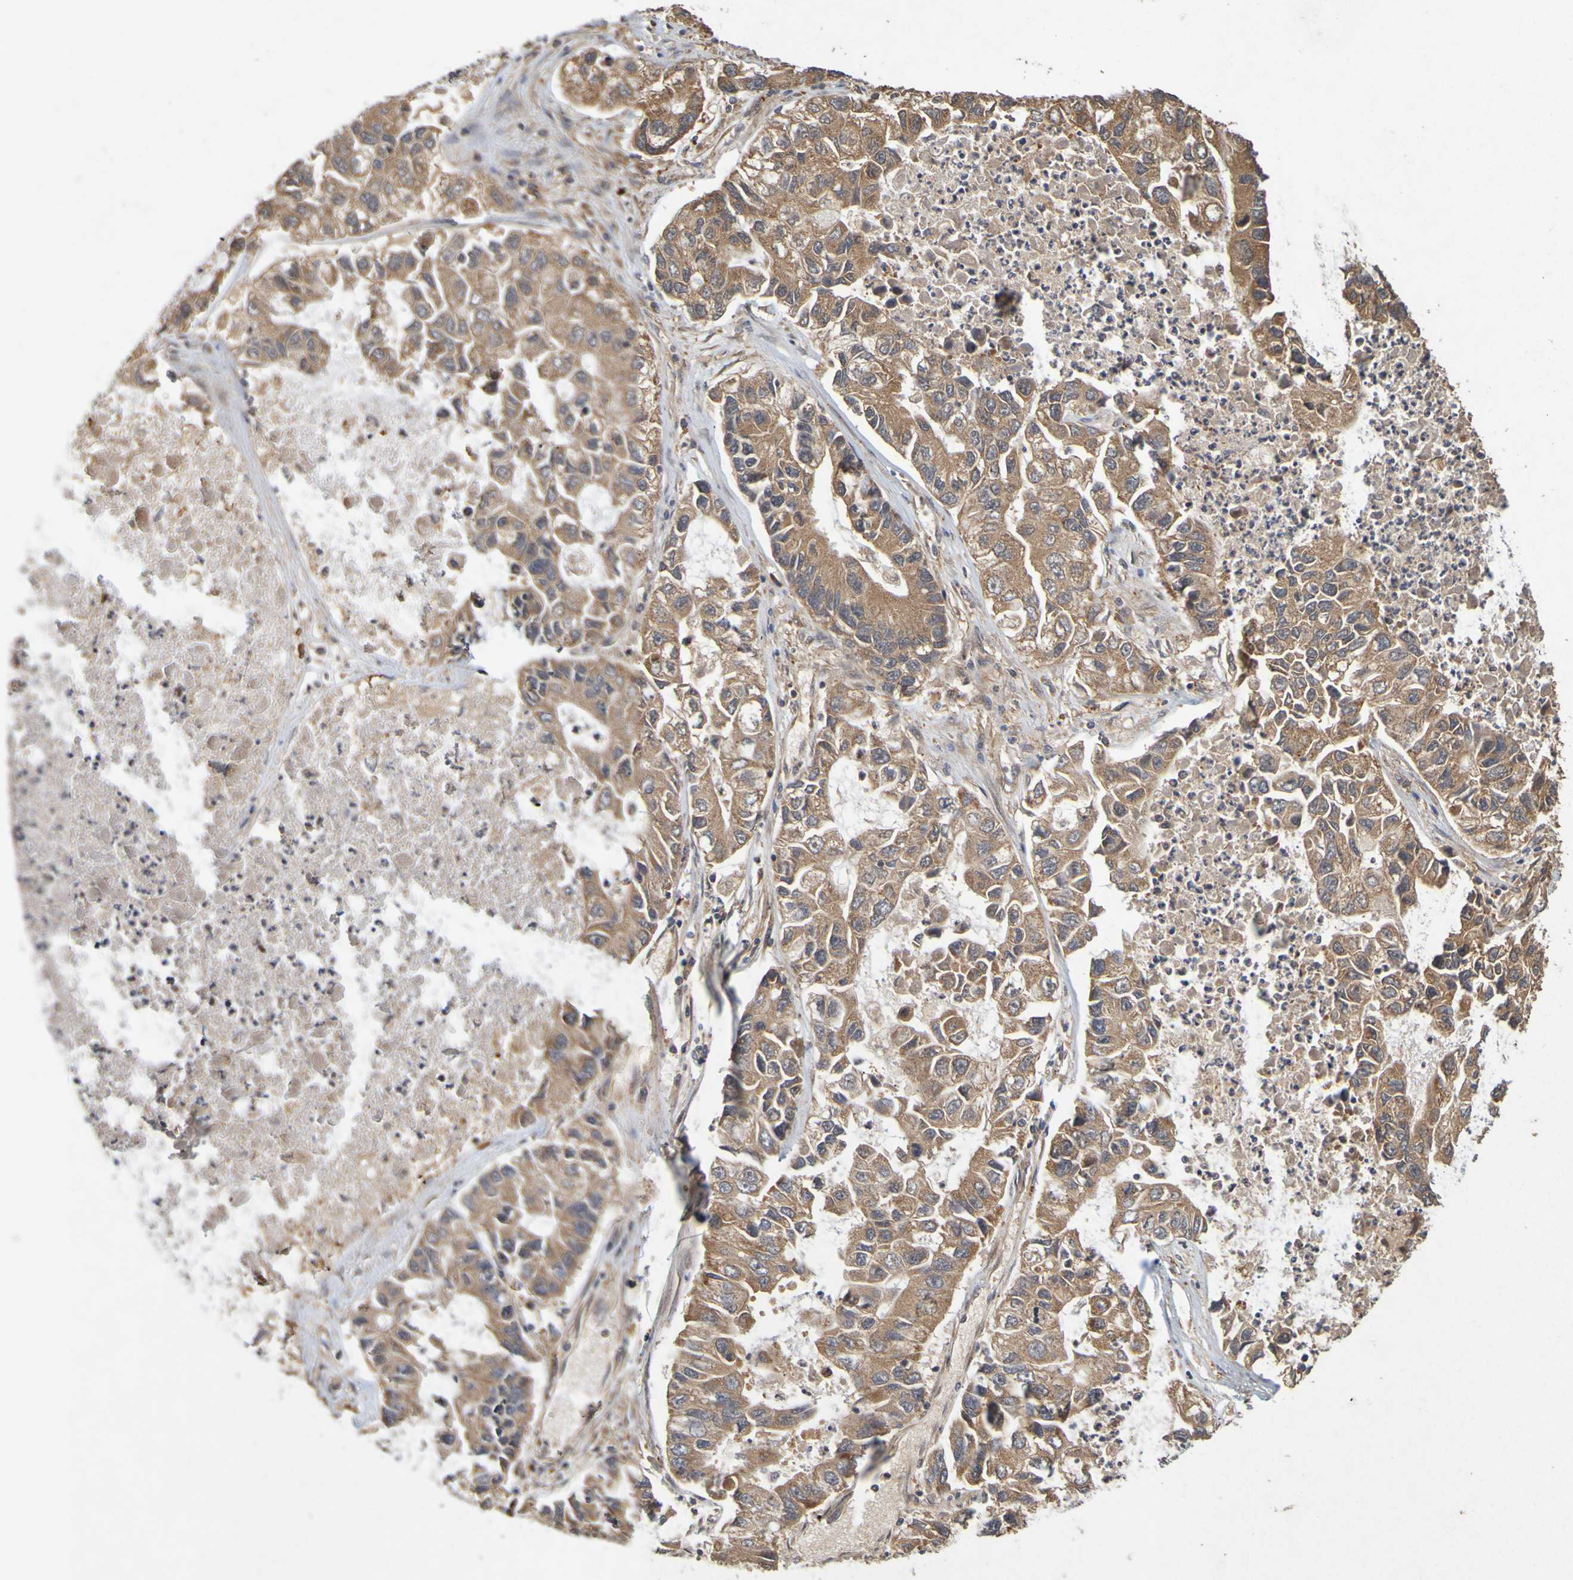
{"staining": {"intensity": "moderate", "quantity": ">75%", "location": "cytoplasmic/membranous"}, "tissue": "lung cancer", "cell_type": "Tumor cells", "image_type": "cancer", "snomed": [{"axis": "morphology", "description": "Adenocarcinoma, NOS"}, {"axis": "topography", "description": "Lung"}], "caption": "Immunohistochemistry image of human adenocarcinoma (lung) stained for a protein (brown), which reveals medium levels of moderate cytoplasmic/membranous staining in about >75% of tumor cells.", "gene": "OCRL", "patient": {"sex": "female", "age": 51}}